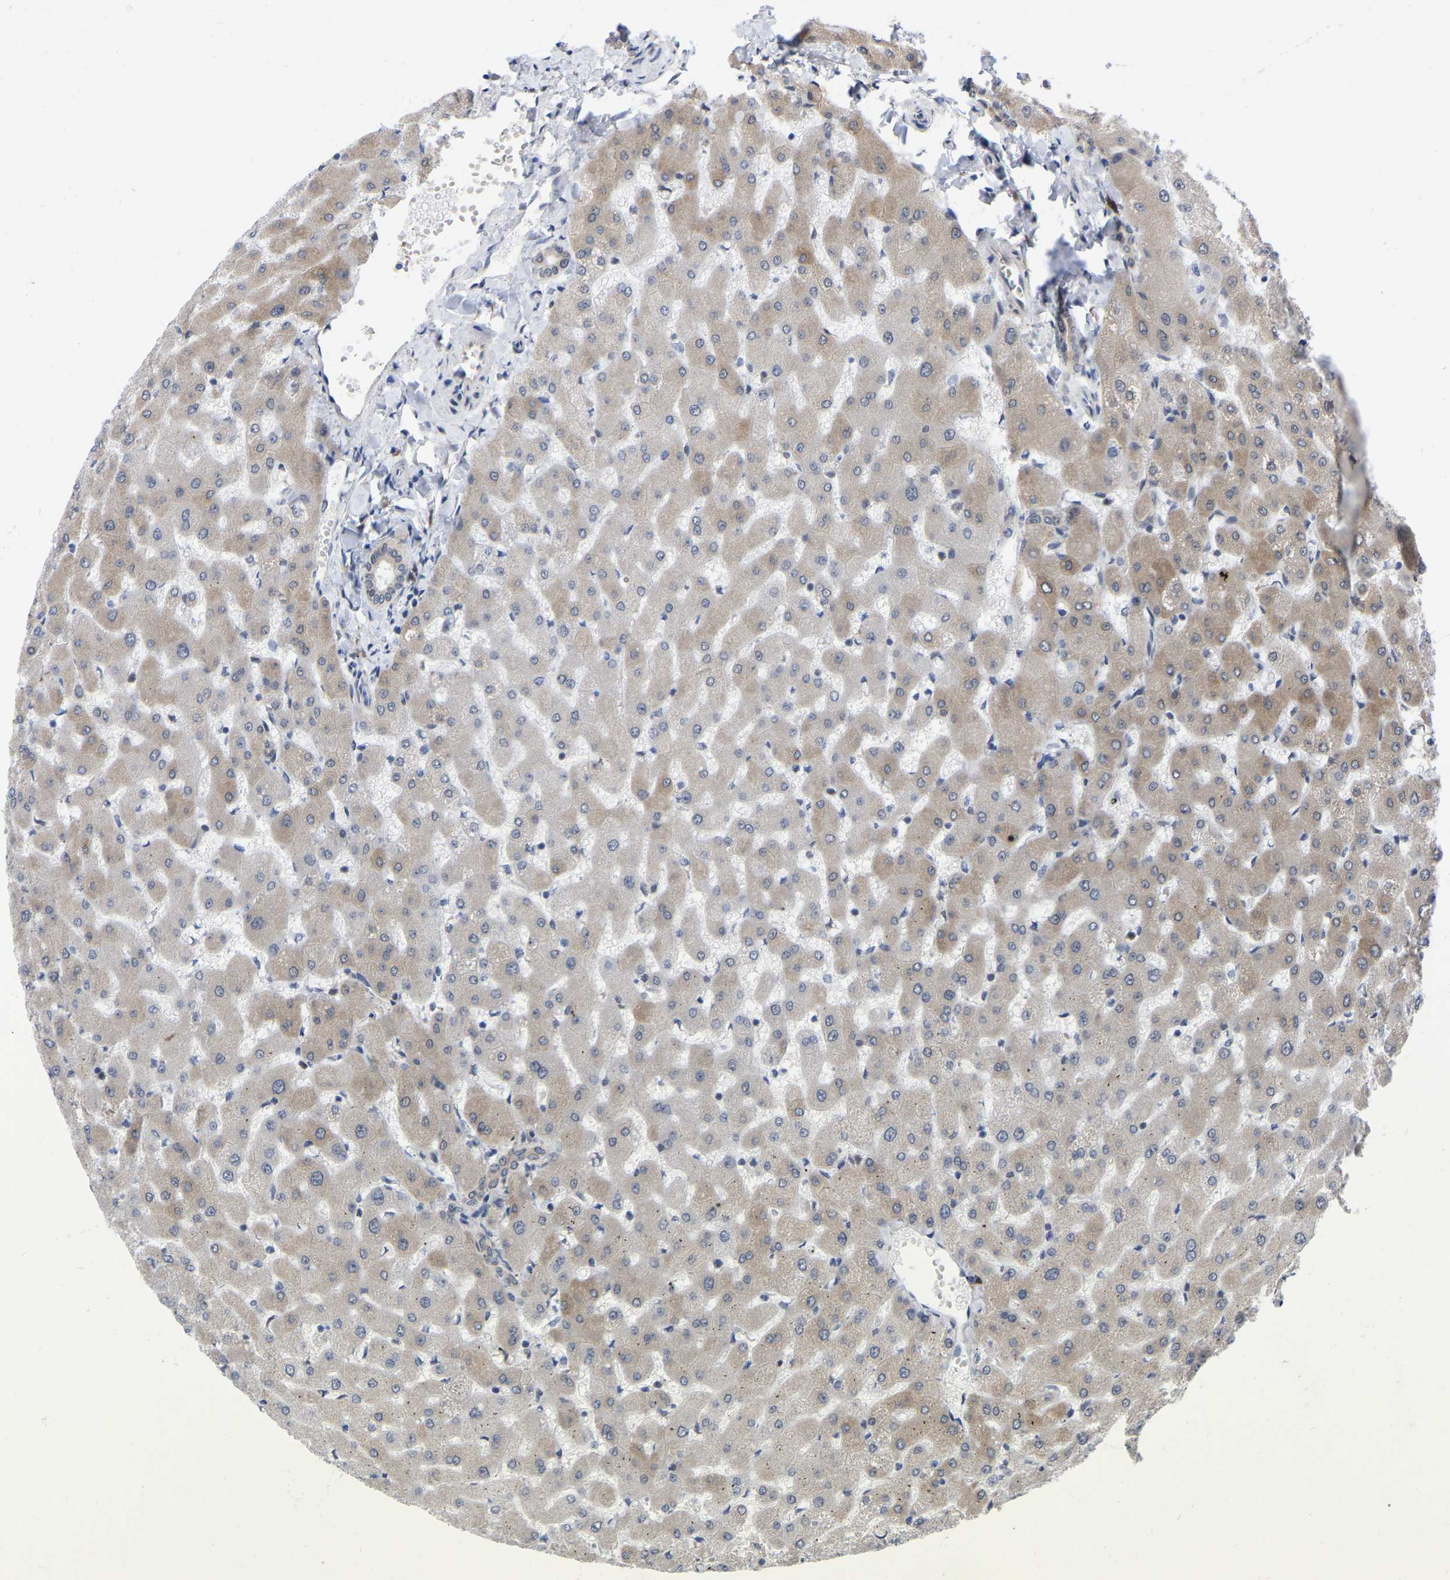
{"staining": {"intensity": "negative", "quantity": "none", "location": "none"}, "tissue": "liver", "cell_type": "Cholangiocytes", "image_type": "normal", "snomed": [{"axis": "morphology", "description": "Normal tissue, NOS"}, {"axis": "topography", "description": "Liver"}], "caption": "Immunohistochemical staining of unremarkable human liver exhibits no significant staining in cholangiocytes.", "gene": "UBE4B", "patient": {"sex": "female", "age": 63}}